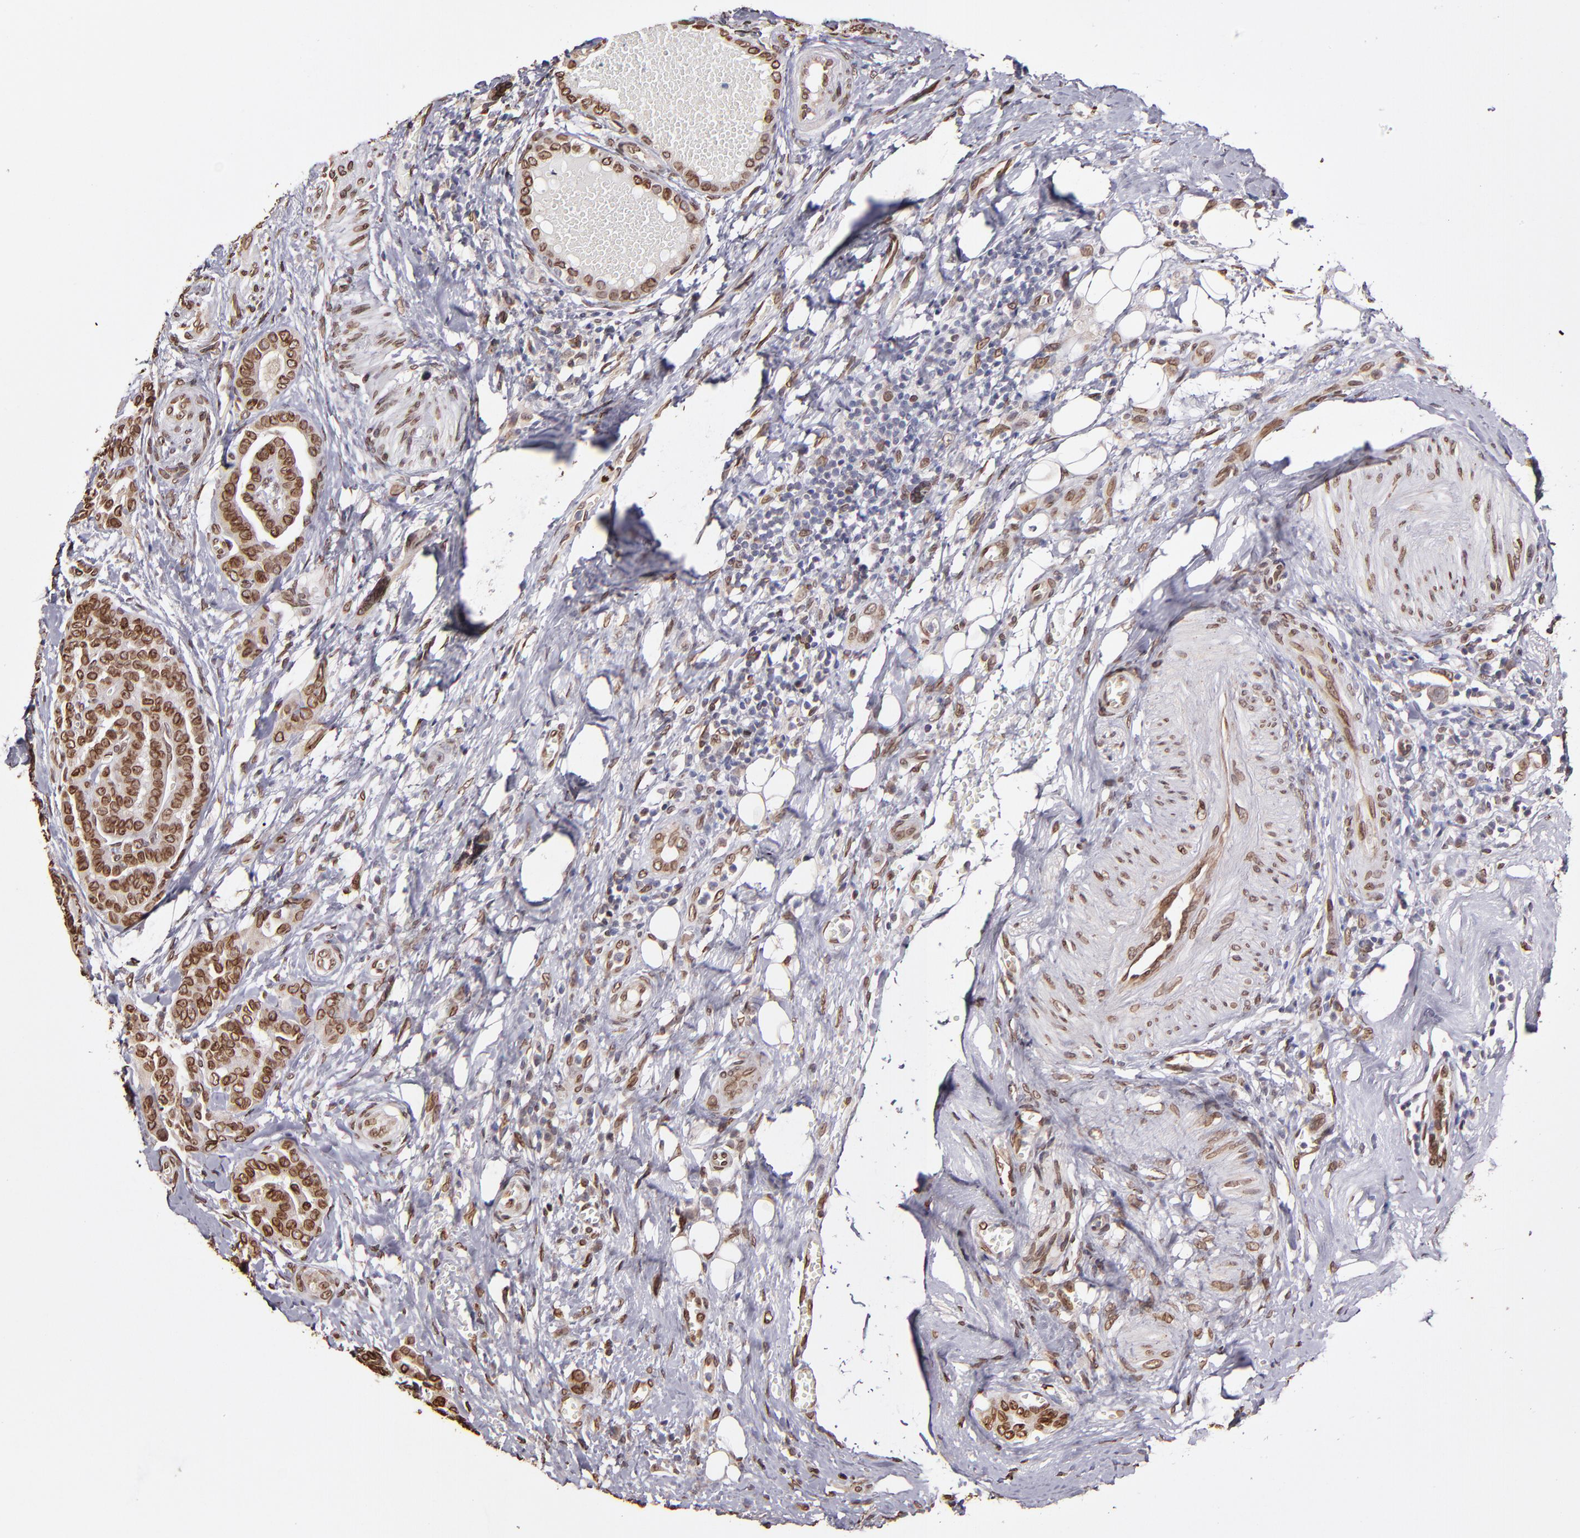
{"staining": {"intensity": "strong", "quantity": ">75%", "location": "cytoplasmic/membranous,nuclear"}, "tissue": "thyroid cancer", "cell_type": "Tumor cells", "image_type": "cancer", "snomed": [{"axis": "morphology", "description": "Carcinoma, NOS"}, {"axis": "topography", "description": "Thyroid gland"}], "caption": "A high amount of strong cytoplasmic/membranous and nuclear expression is identified in about >75% of tumor cells in carcinoma (thyroid) tissue.", "gene": "PUM3", "patient": {"sex": "female", "age": 91}}